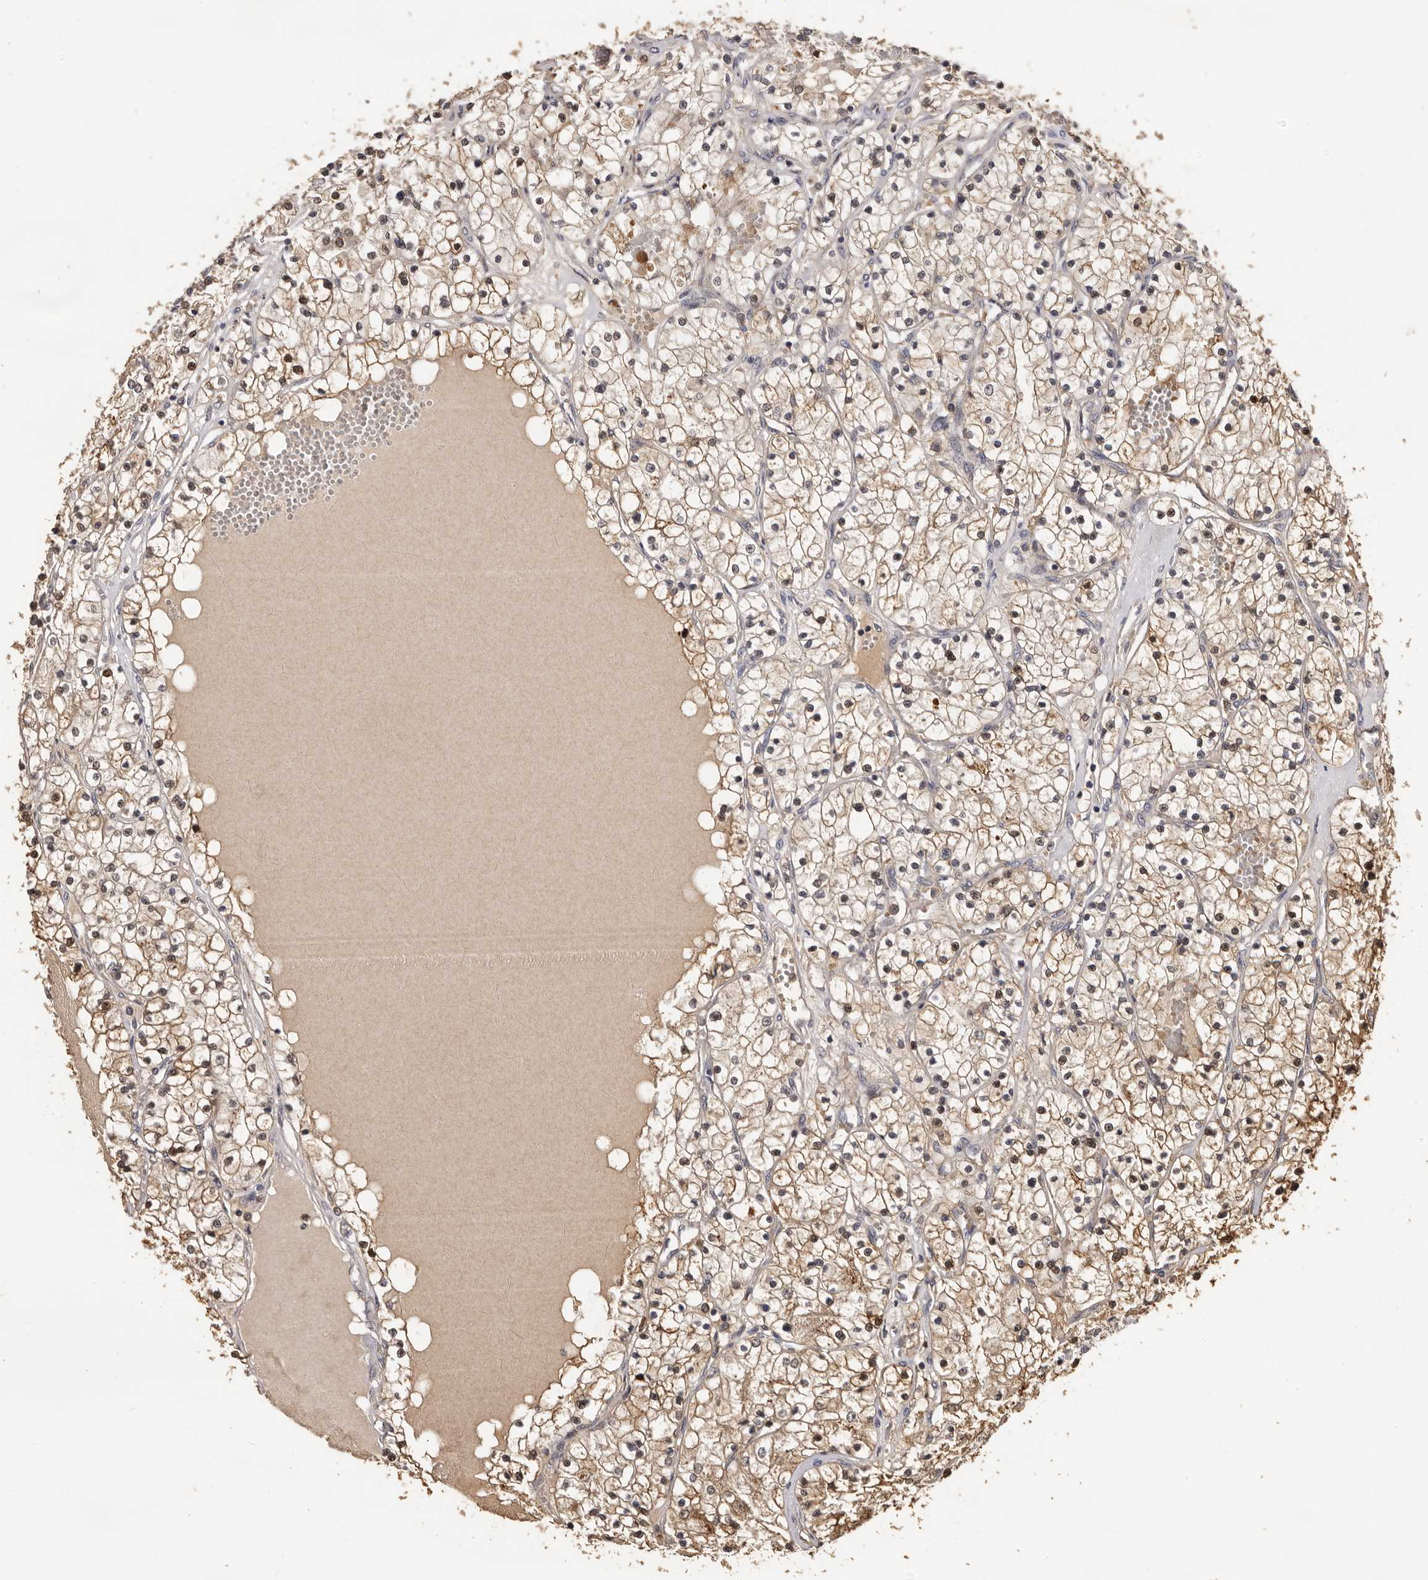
{"staining": {"intensity": "moderate", "quantity": ">75%", "location": "cytoplasmic/membranous,nuclear"}, "tissue": "renal cancer", "cell_type": "Tumor cells", "image_type": "cancer", "snomed": [{"axis": "morphology", "description": "Normal tissue, NOS"}, {"axis": "morphology", "description": "Adenocarcinoma, NOS"}, {"axis": "topography", "description": "Kidney"}], "caption": "Moderate cytoplasmic/membranous and nuclear protein staining is identified in approximately >75% of tumor cells in renal cancer (adenocarcinoma).", "gene": "KIF2B", "patient": {"sex": "male", "age": 68}}